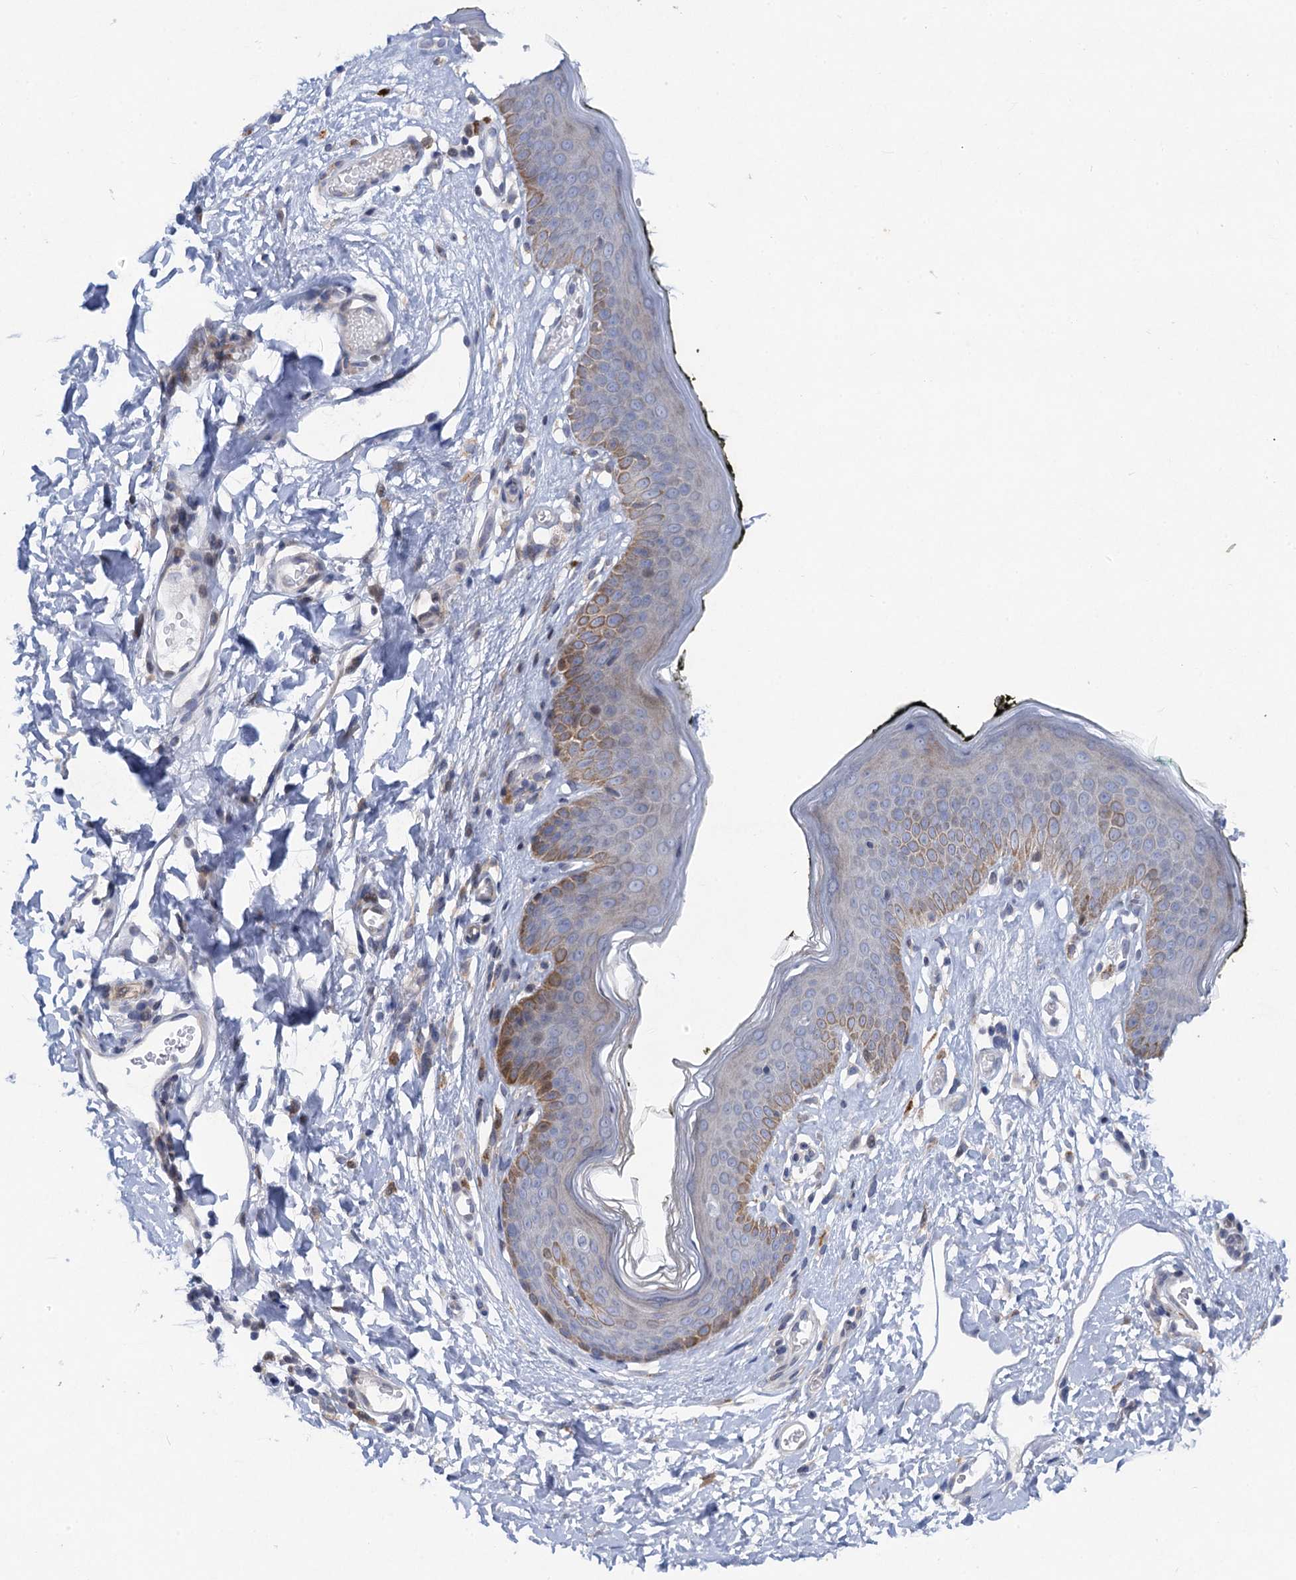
{"staining": {"intensity": "moderate", "quantity": "25%-75%", "location": "cytoplasmic/membranous"}, "tissue": "skin", "cell_type": "Epidermal cells", "image_type": "normal", "snomed": [{"axis": "morphology", "description": "Normal tissue, NOS"}, {"axis": "morphology", "description": "Inflammation, NOS"}, {"axis": "topography", "description": "Vulva"}], "caption": "DAB immunohistochemical staining of normal human skin shows moderate cytoplasmic/membranous protein staining in approximately 25%-75% of epidermal cells.", "gene": "QPCTL", "patient": {"sex": "female", "age": 84}}